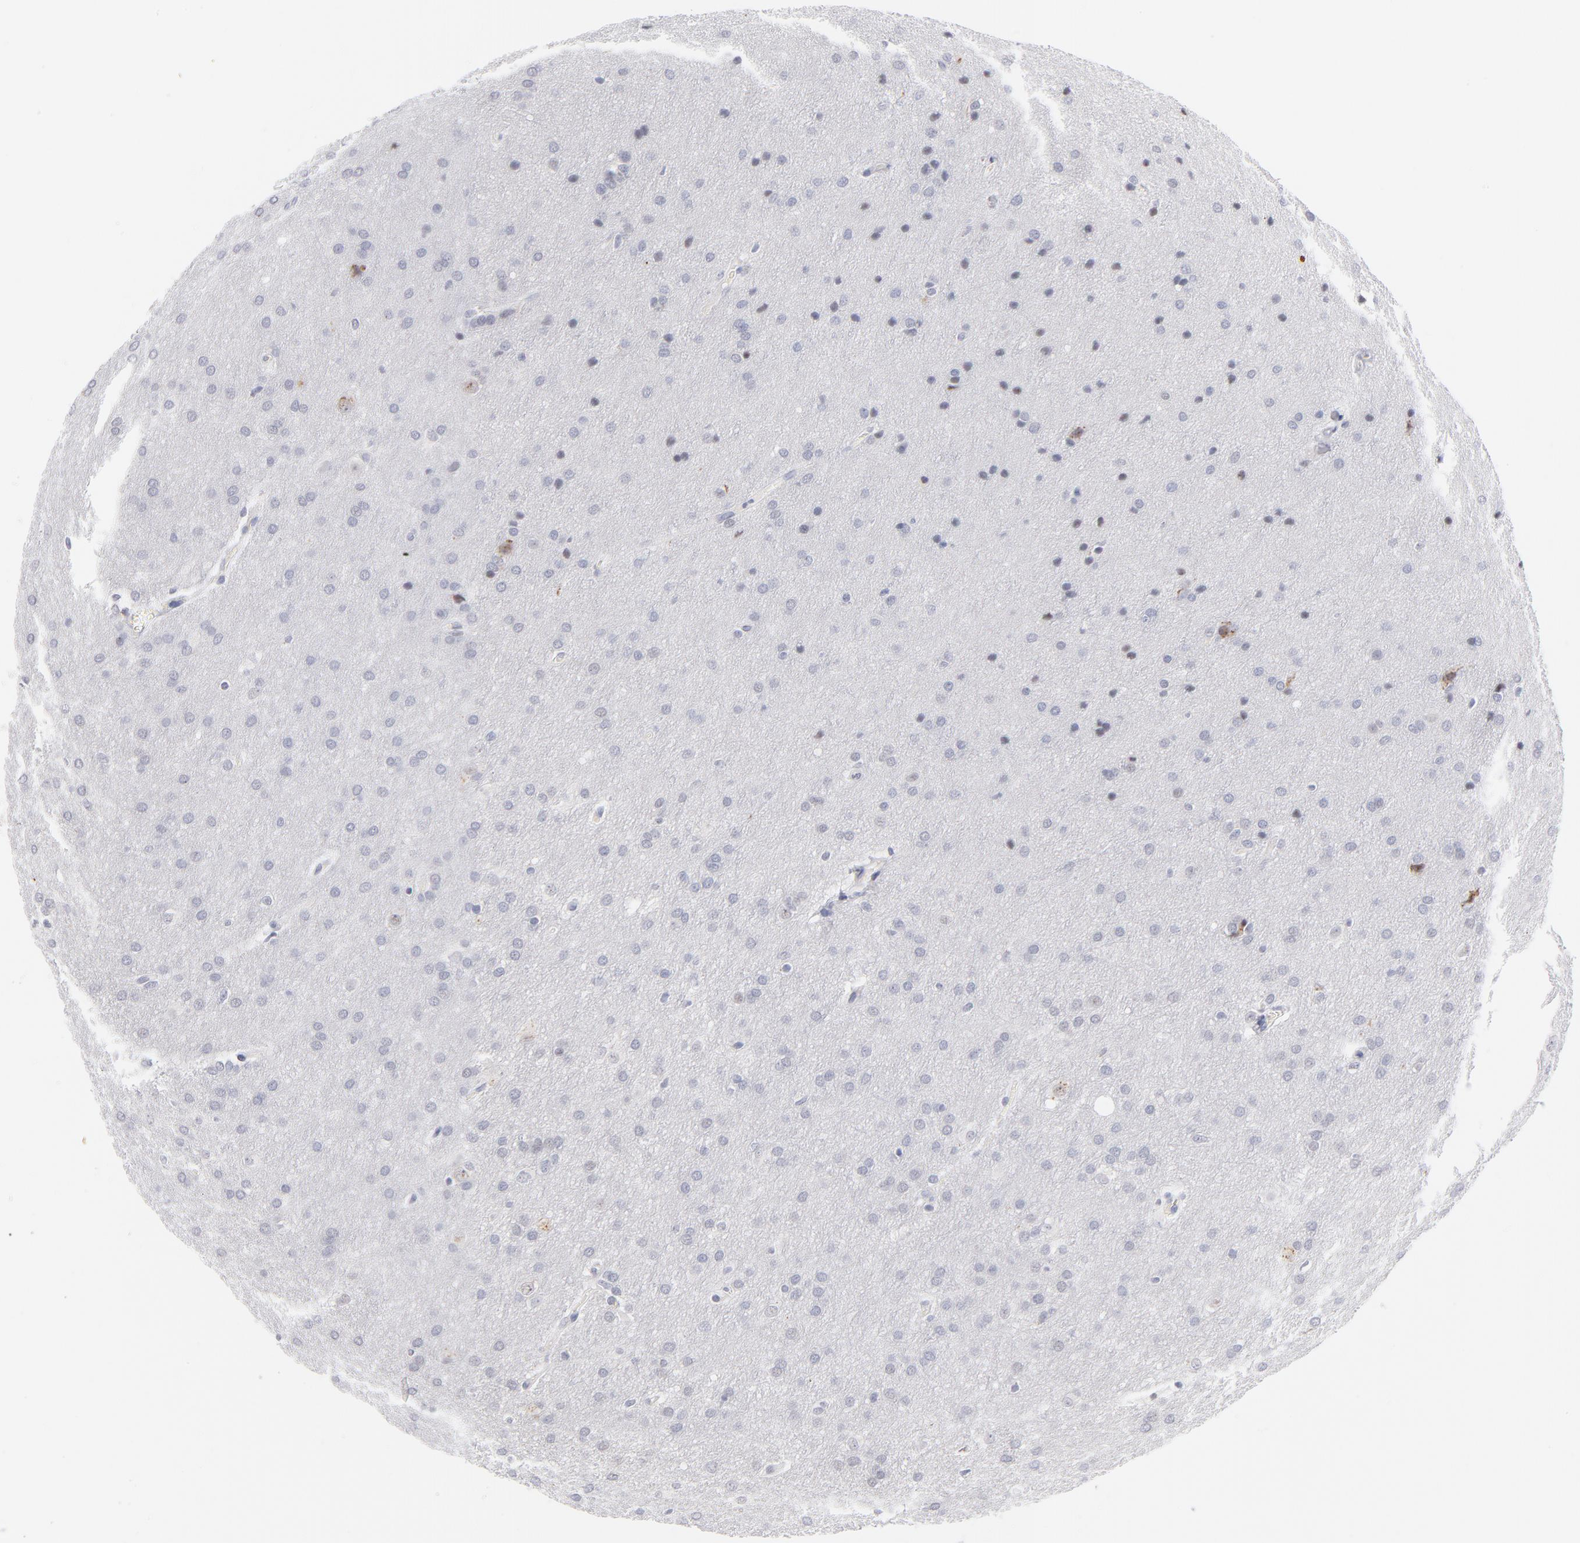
{"staining": {"intensity": "negative", "quantity": "none", "location": "none"}, "tissue": "glioma", "cell_type": "Tumor cells", "image_type": "cancer", "snomed": [{"axis": "morphology", "description": "Glioma, malignant, Low grade"}, {"axis": "topography", "description": "Brain"}], "caption": "This histopathology image is of glioma stained with IHC to label a protein in brown with the nuclei are counter-stained blue. There is no expression in tumor cells.", "gene": "KHNYN", "patient": {"sex": "female", "age": 32}}